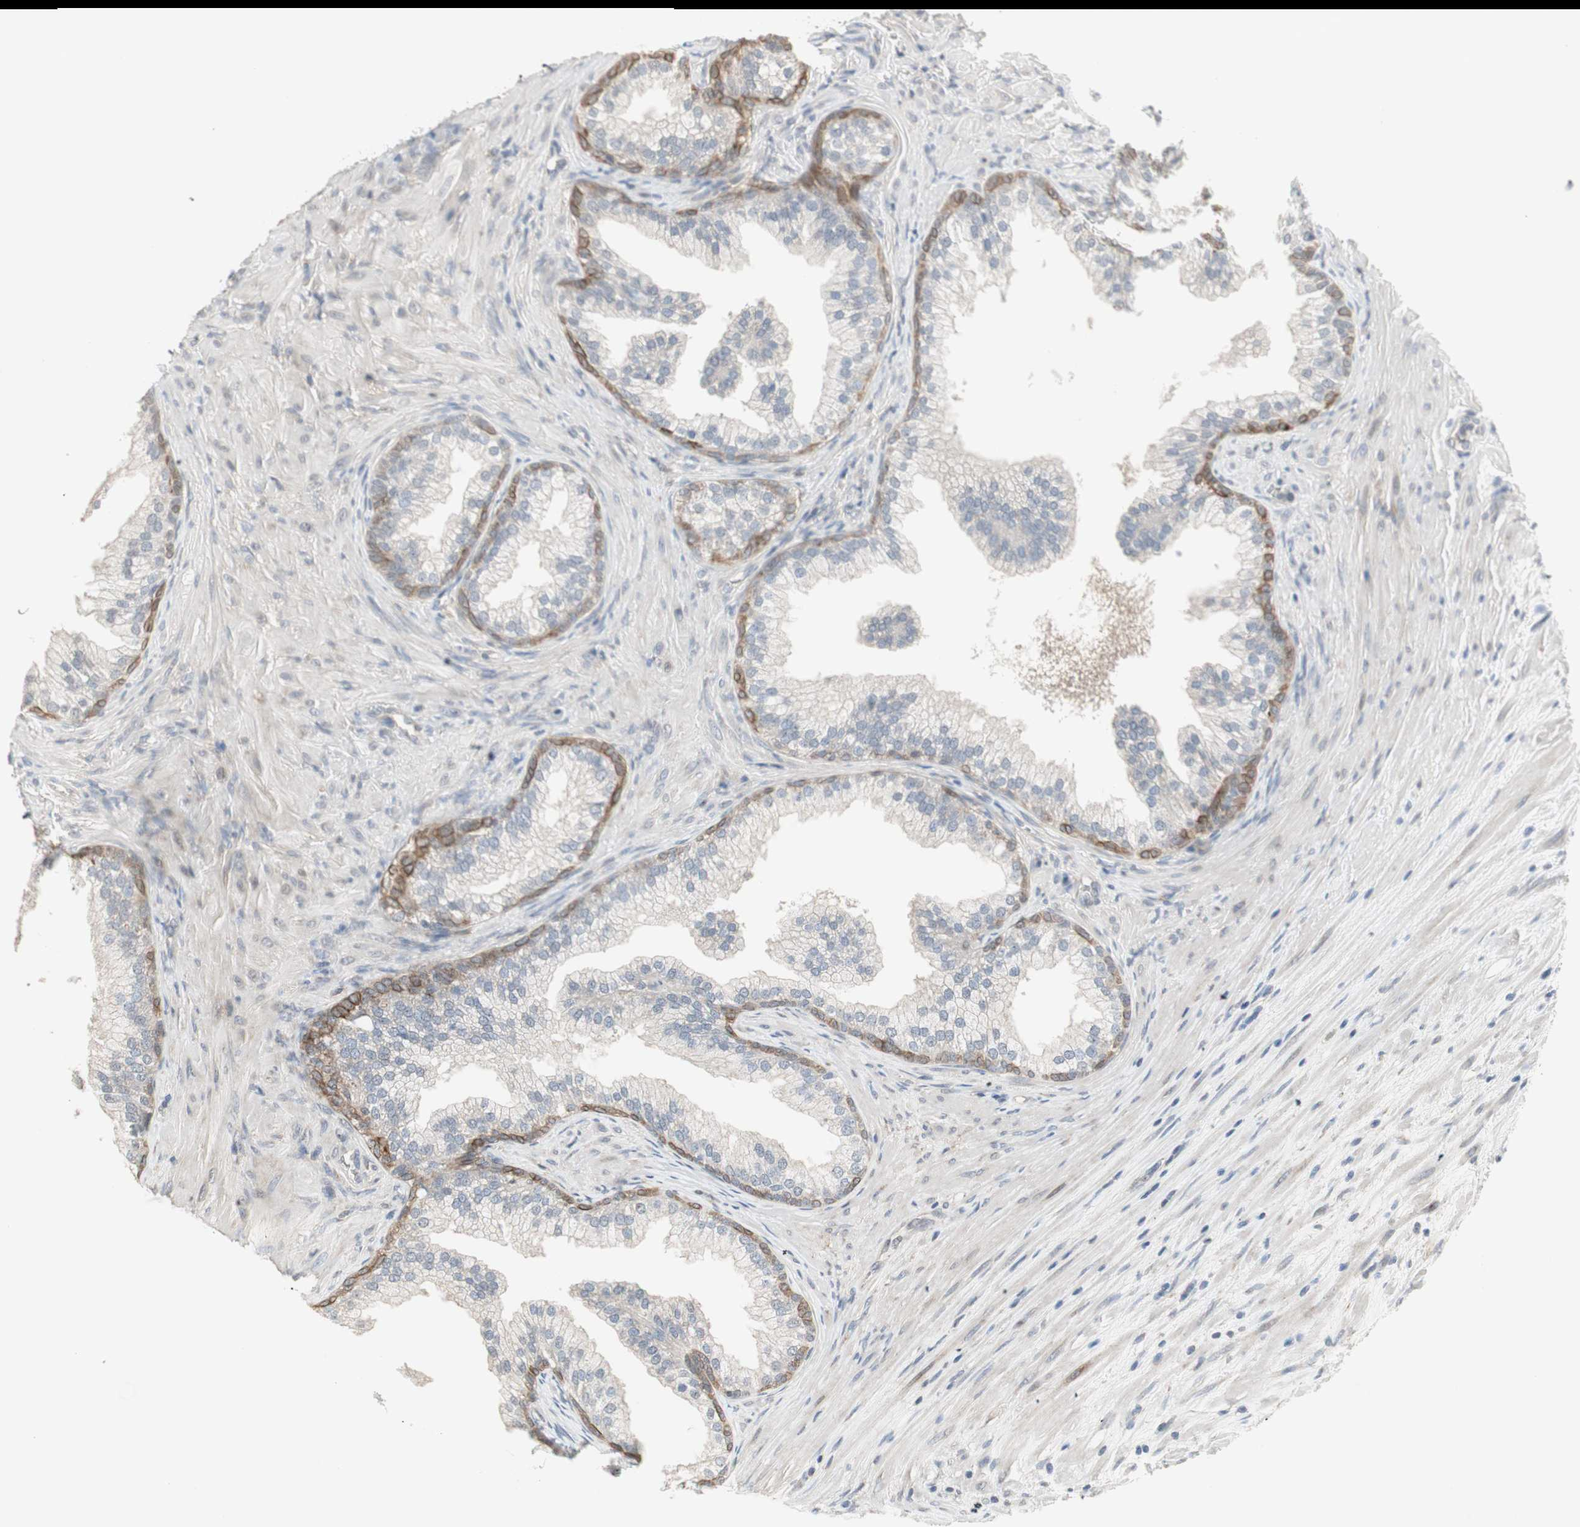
{"staining": {"intensity": "strong", "quantity": "<25%", "location": "cytoplasmic/membranous"}, "tissue": "prostate", "cell_type": "Glandular cells", "image_type": "normal", "snomed": [{"axis": "morphology", "description": "Normal tissue, NOS"}, {"axis": "topography", "description": "Prostate"}], "caption": "Immunohistochemistry (IHC) (DAB) staining of normal human prostate demonstrates strong cytoplasmic/membranous protein positivity in approximately <25% of glandular cells.", "gene": "ZFP36", "patient": {"sex": "male", "age": 76}}